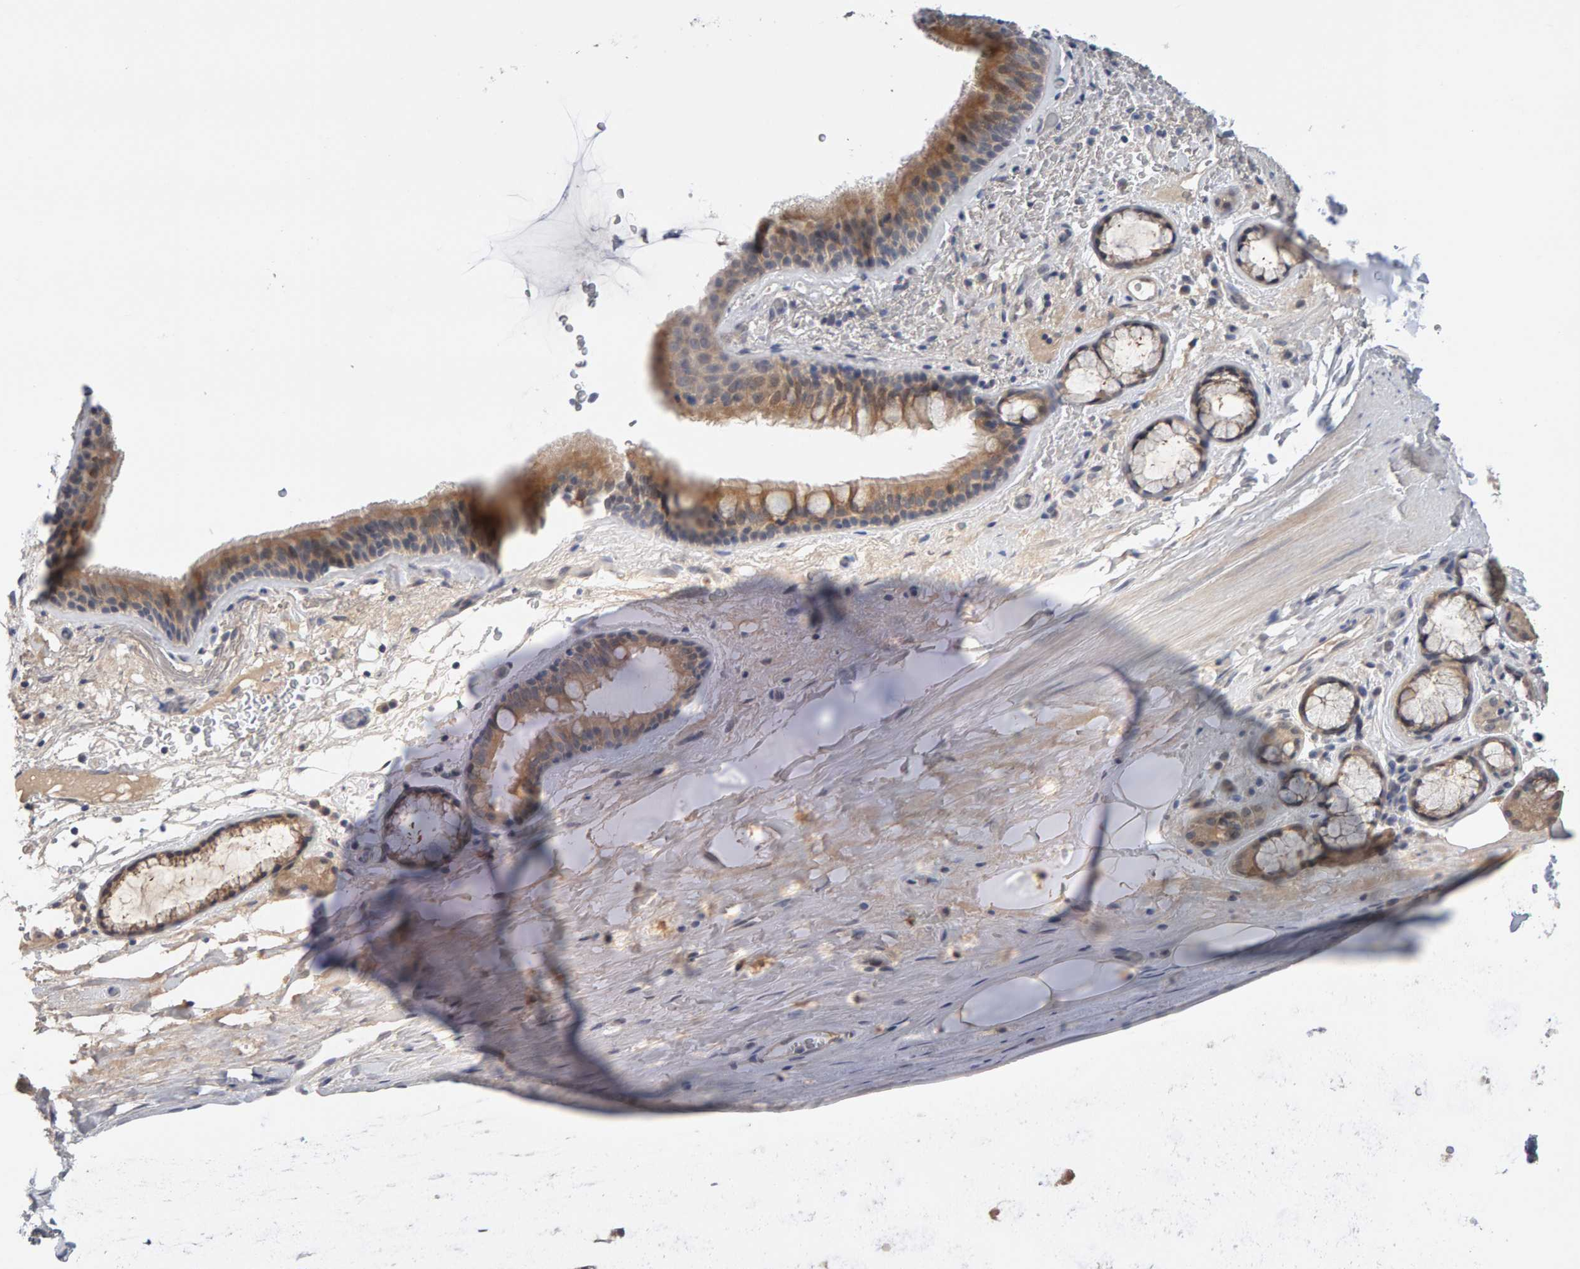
{"staining": {"intensity": "moderate", "quantity": ">75%", "location": "cytoplasmic/membranous"}, "tissue": "bronchus", "cell_type": "Respiratory epithelial cells", "image_type": "normal", "snomed": [{"axis": "morphology", "description": "Normal tissue, NOS"}, {"axis": "topography", "description": "Cartilage tissue"}], "caption": "Moderate cytoplasmic/membranous positivity for a protein is present in approximately >75% of respiratory epithelial cells of unremarkable bronchus using IHC.", "gene": "GFUS", "patient": {"sex": "female", "age": 63}}